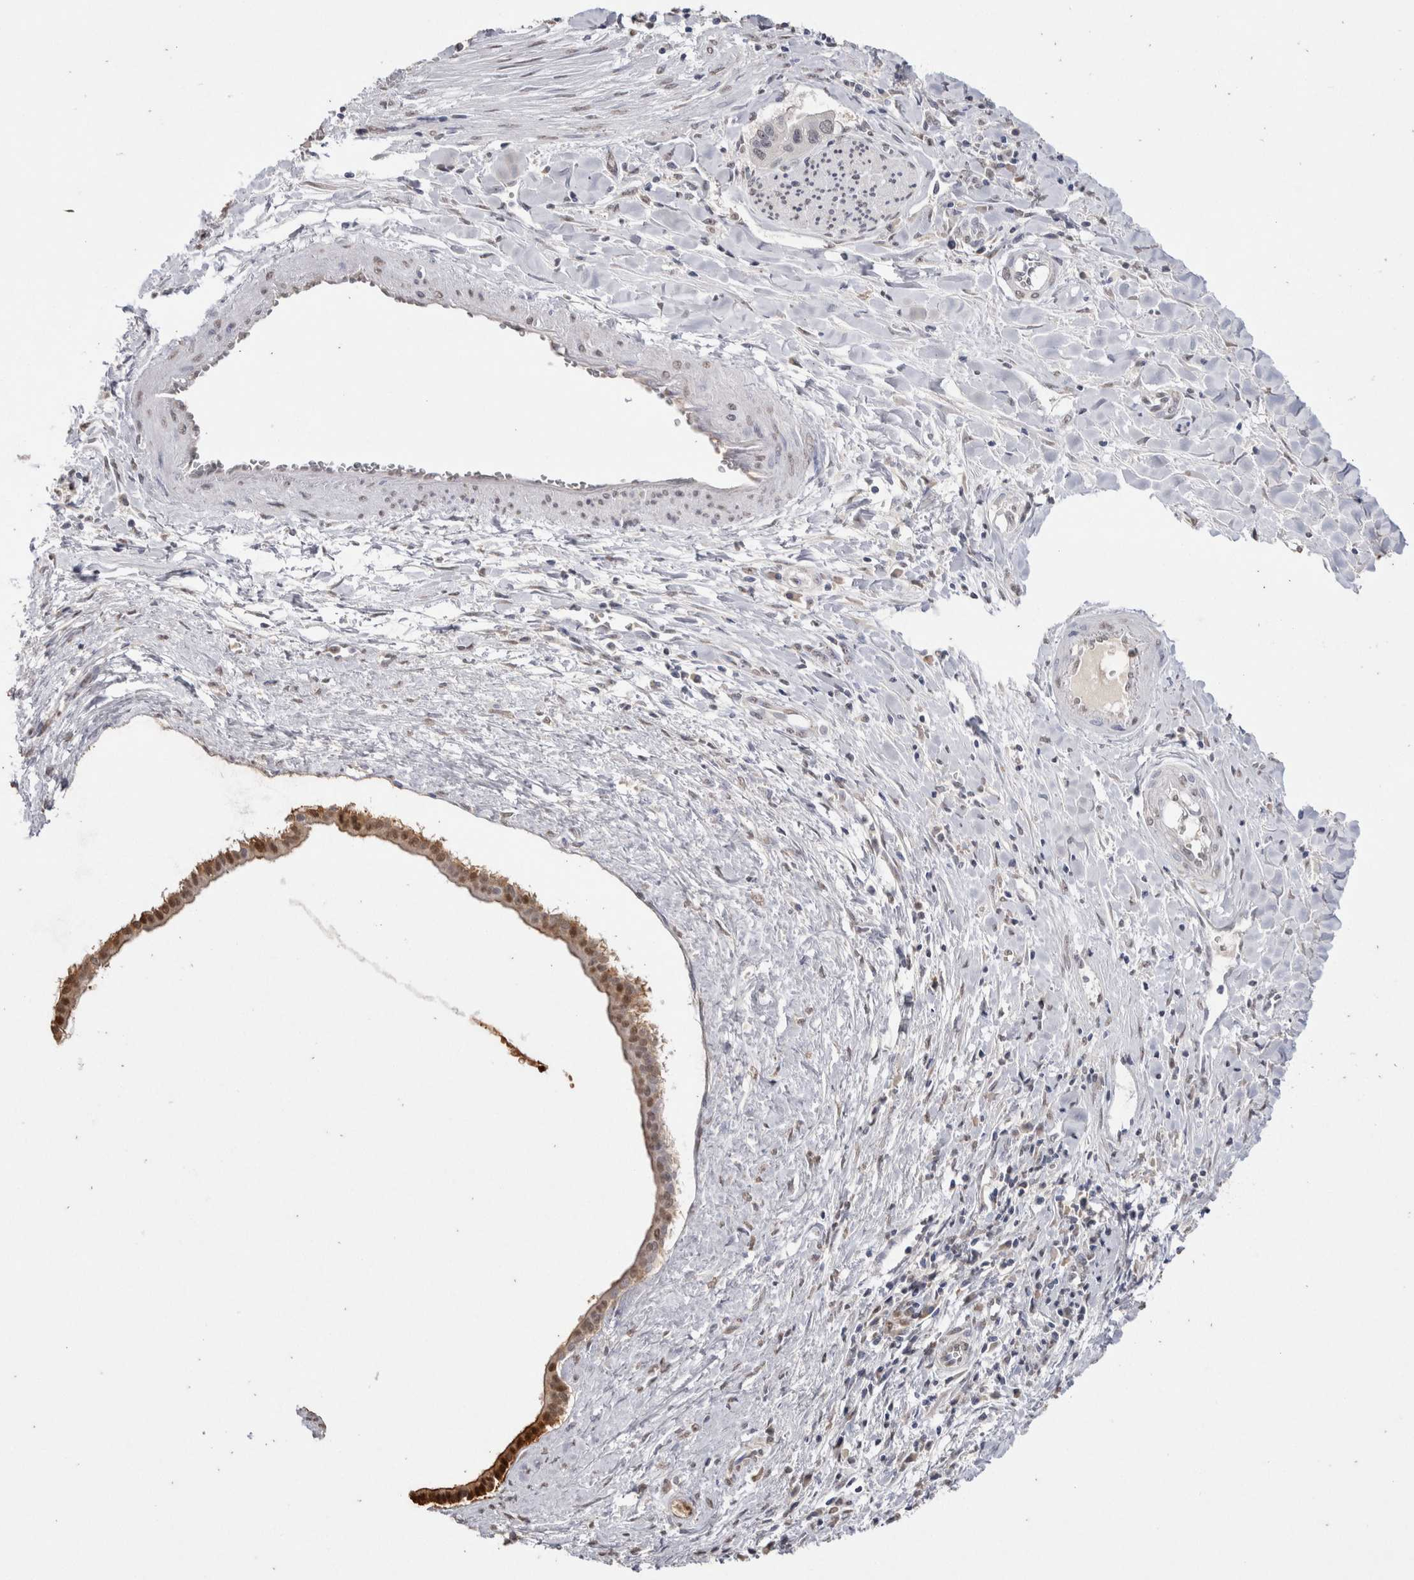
{"staining": {"intensity": "negative", "quantity": "none", "location": "none"}, "tissue": "liver cancer", "cell_type": "Tumor cells", "image_type": "cancer", "snomed": [{"axis": "morphology", "description": "Cholangiocarcinoma"}, {"axis": "topography", "description": "Liver"}], "caption": "An immunohistochemistry (IHC) histopathology image of cholangiocarcinoma (liver) is shown. There is no staining in tumor cells of cholangiocarcinoma (liver). (DAB immunohistochemistry (IHC), high magnification).", "gene": "LGALS2", "patient": {"sex": "female", "age": 65}}